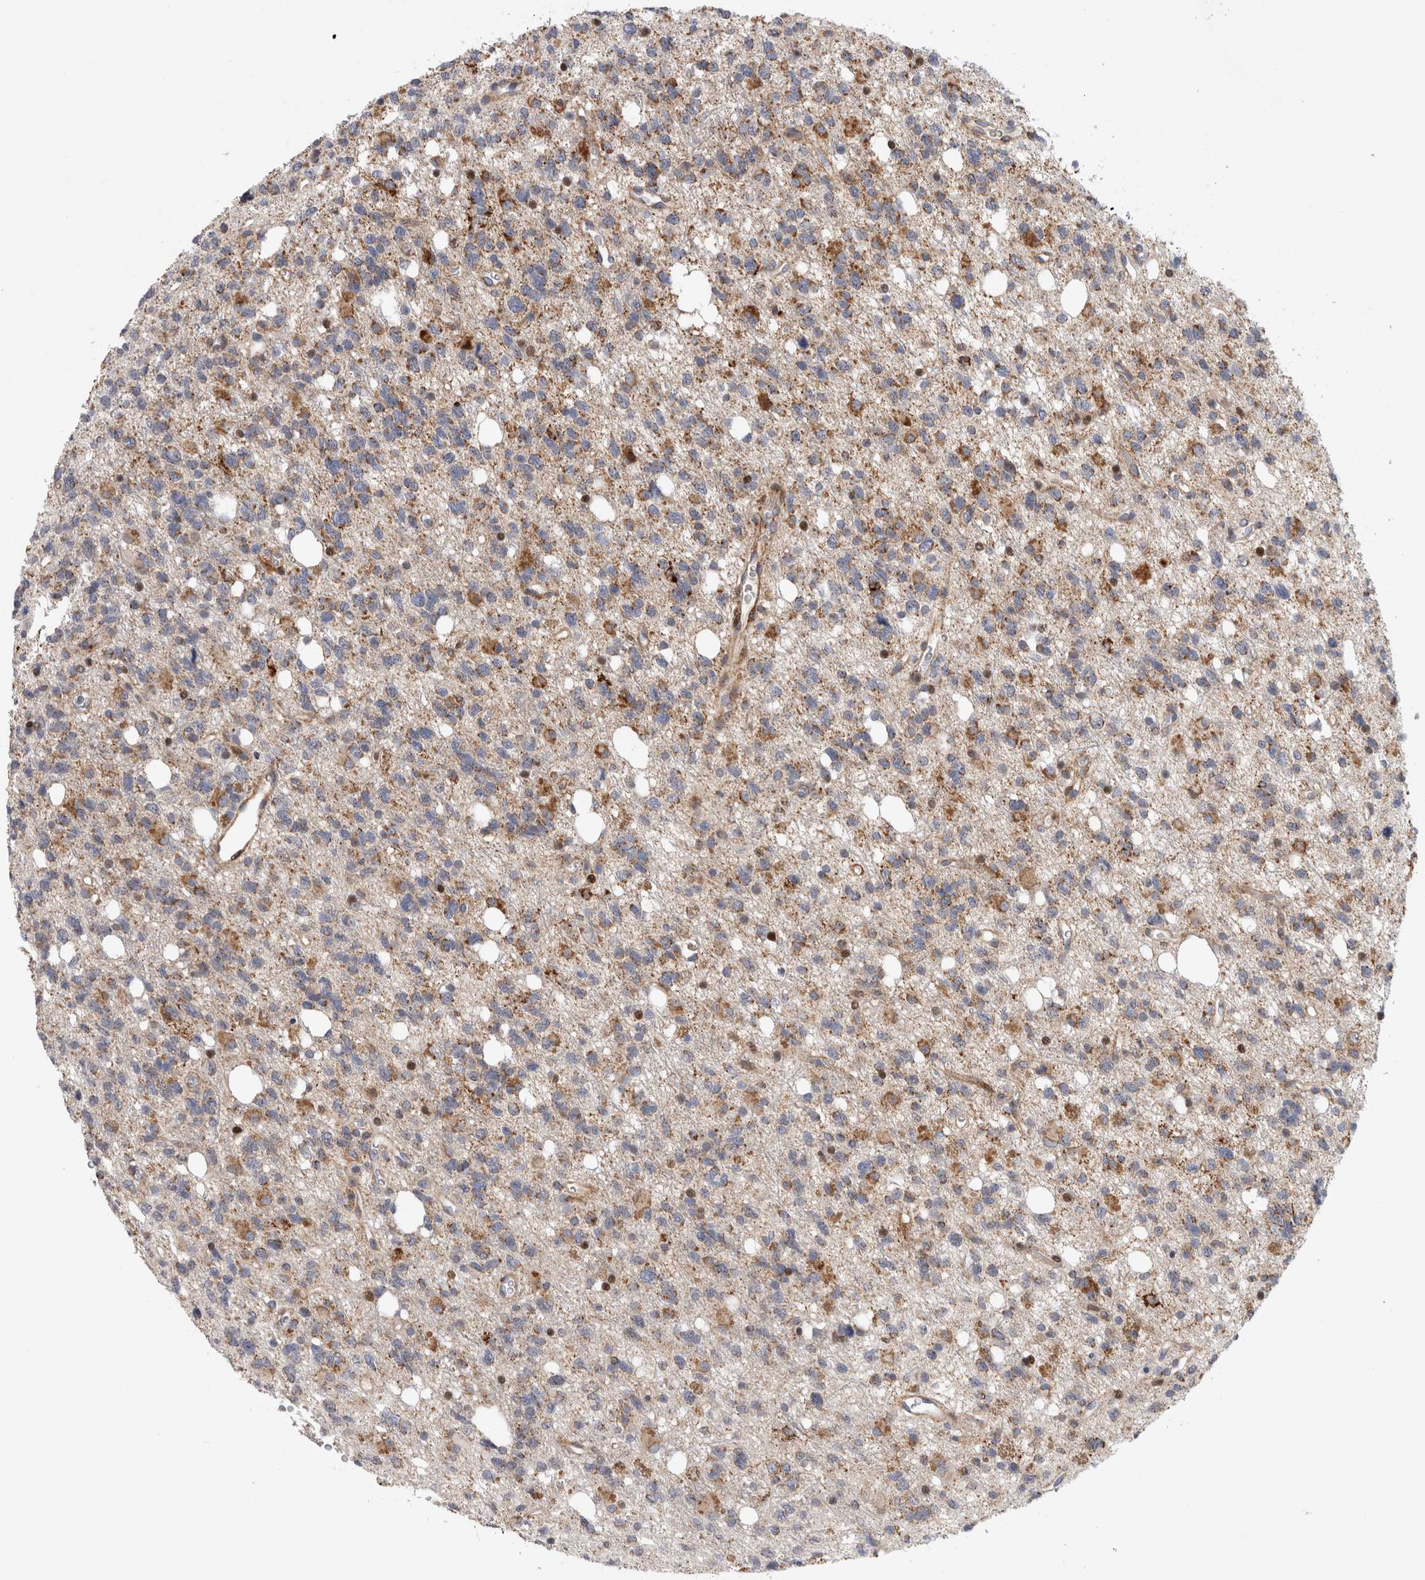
{"staining": {"intensity": "strong", "quantity": "<25%", "location": "cytoplasmic/membranous"}, "tissue": "glioma", "cell_type": "Tumor cells", "image_type": "cancer", "snomed": [{"axis": "morphology", "description": "Glioma, malignant, High grade"}, {"axis": "topography", "description": "Brain"}], "caption": "Immunohistochemistry (IHC) image of neoplastic tissue: glioma stained using immunohistochemistry reveals medium levels of strong protein expression localized specifically in the cytoplasmic/membranous of tumor cells, appearing as a cytoplasmic/membranous brown color.", "gene": "RBM48", "patient": {"sex": "female", "age": 62}}